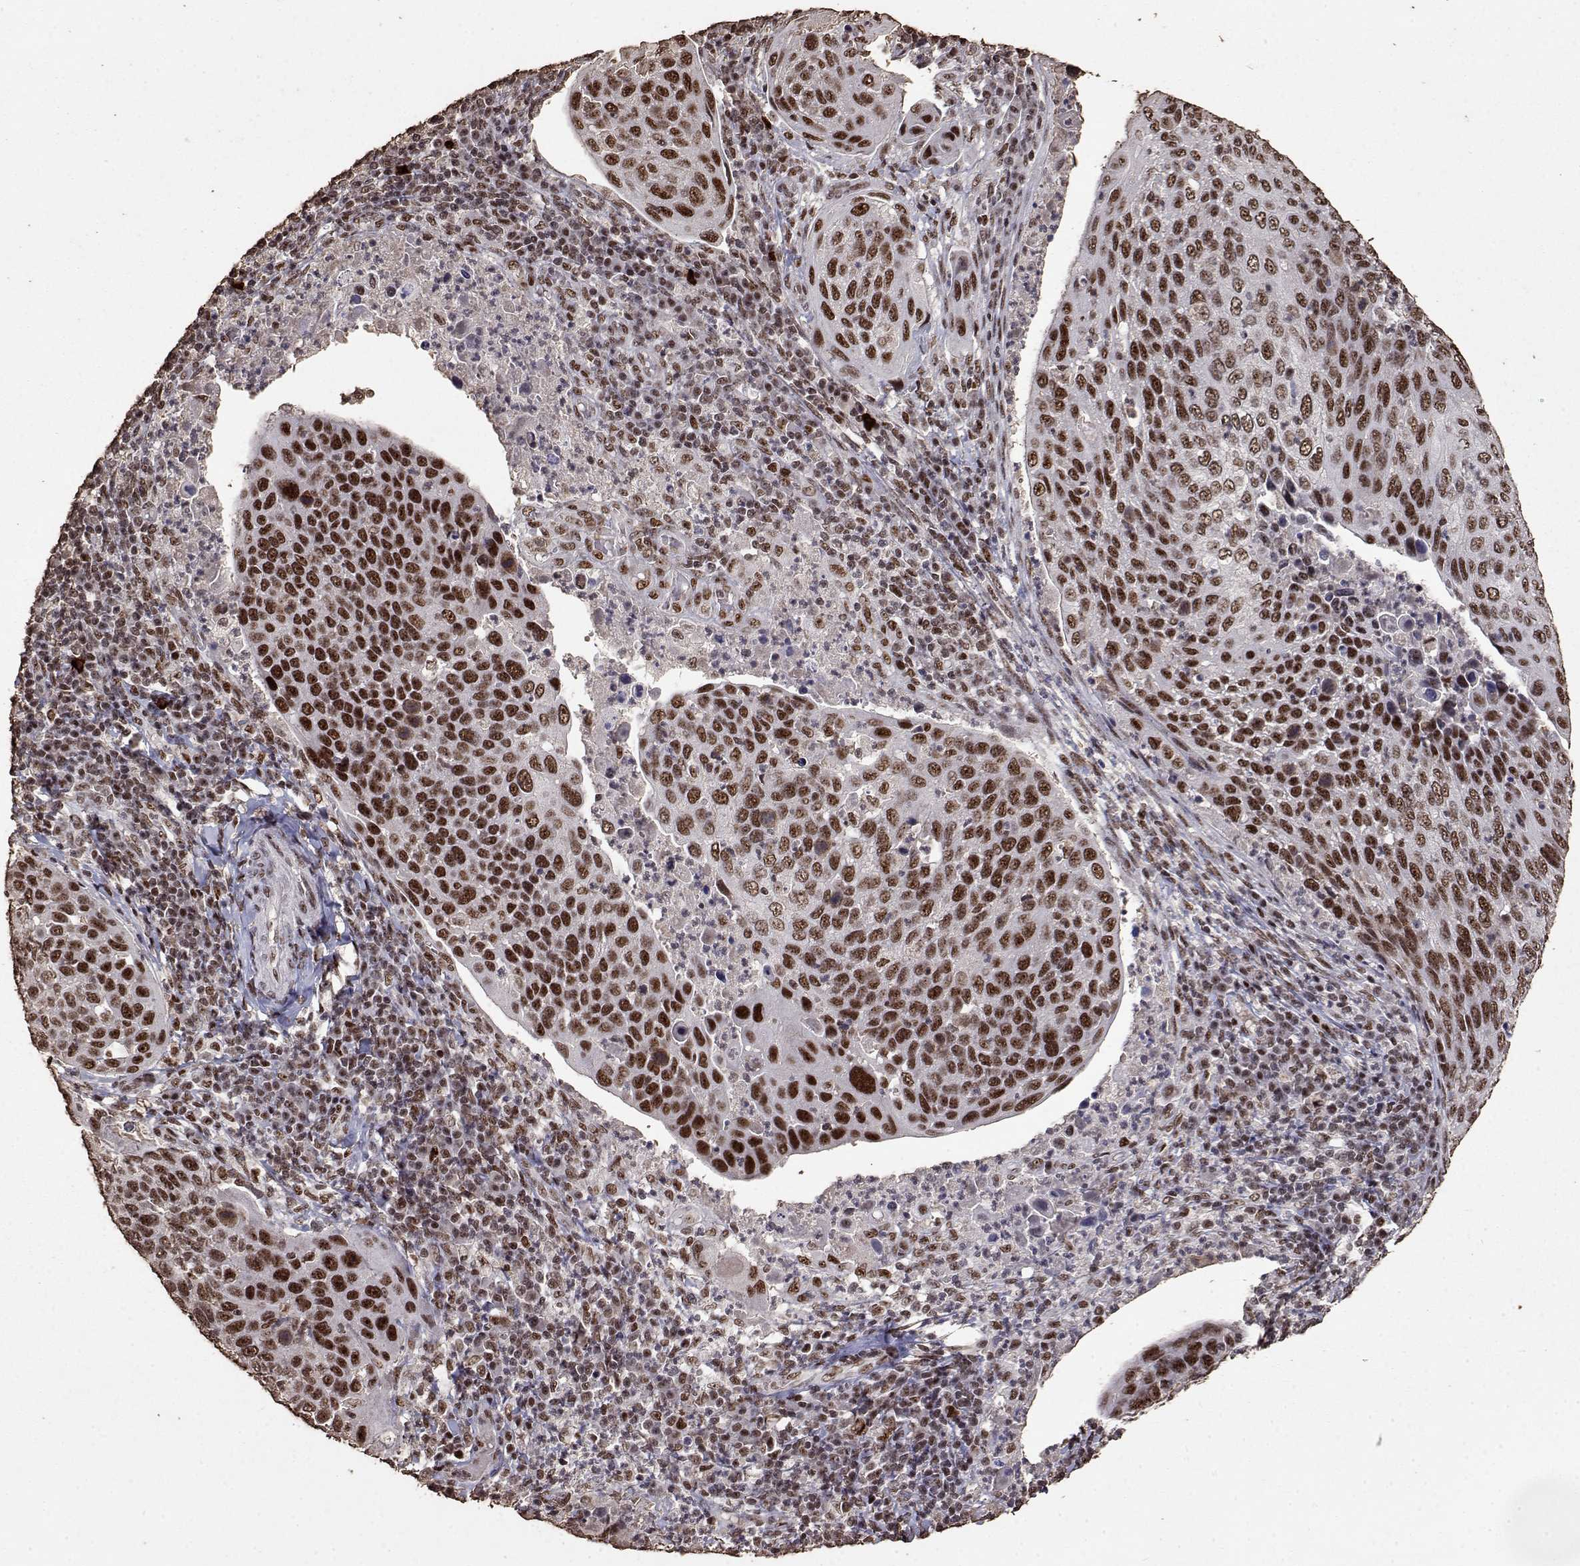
{"staining": {"intensity": "strong", "quantity": ">75%", "location": "nuclear"}, "tissue": "cervical cancer", "cell_type": "Tumor cells", "image_type": "cancer", "snomed": [{"axis": "morphology", "description": "Squamous cell carcinoma, NOS"}, {"axis": "topography", "description": "Cervix"}], "caption": "A high amount of strong nuclear expression is identified in about >75% of tumor cells in cervical squamous cell carcinoma tissue.", "gene": "TOE1", "patient": {"sex": "female", "age": 54}}